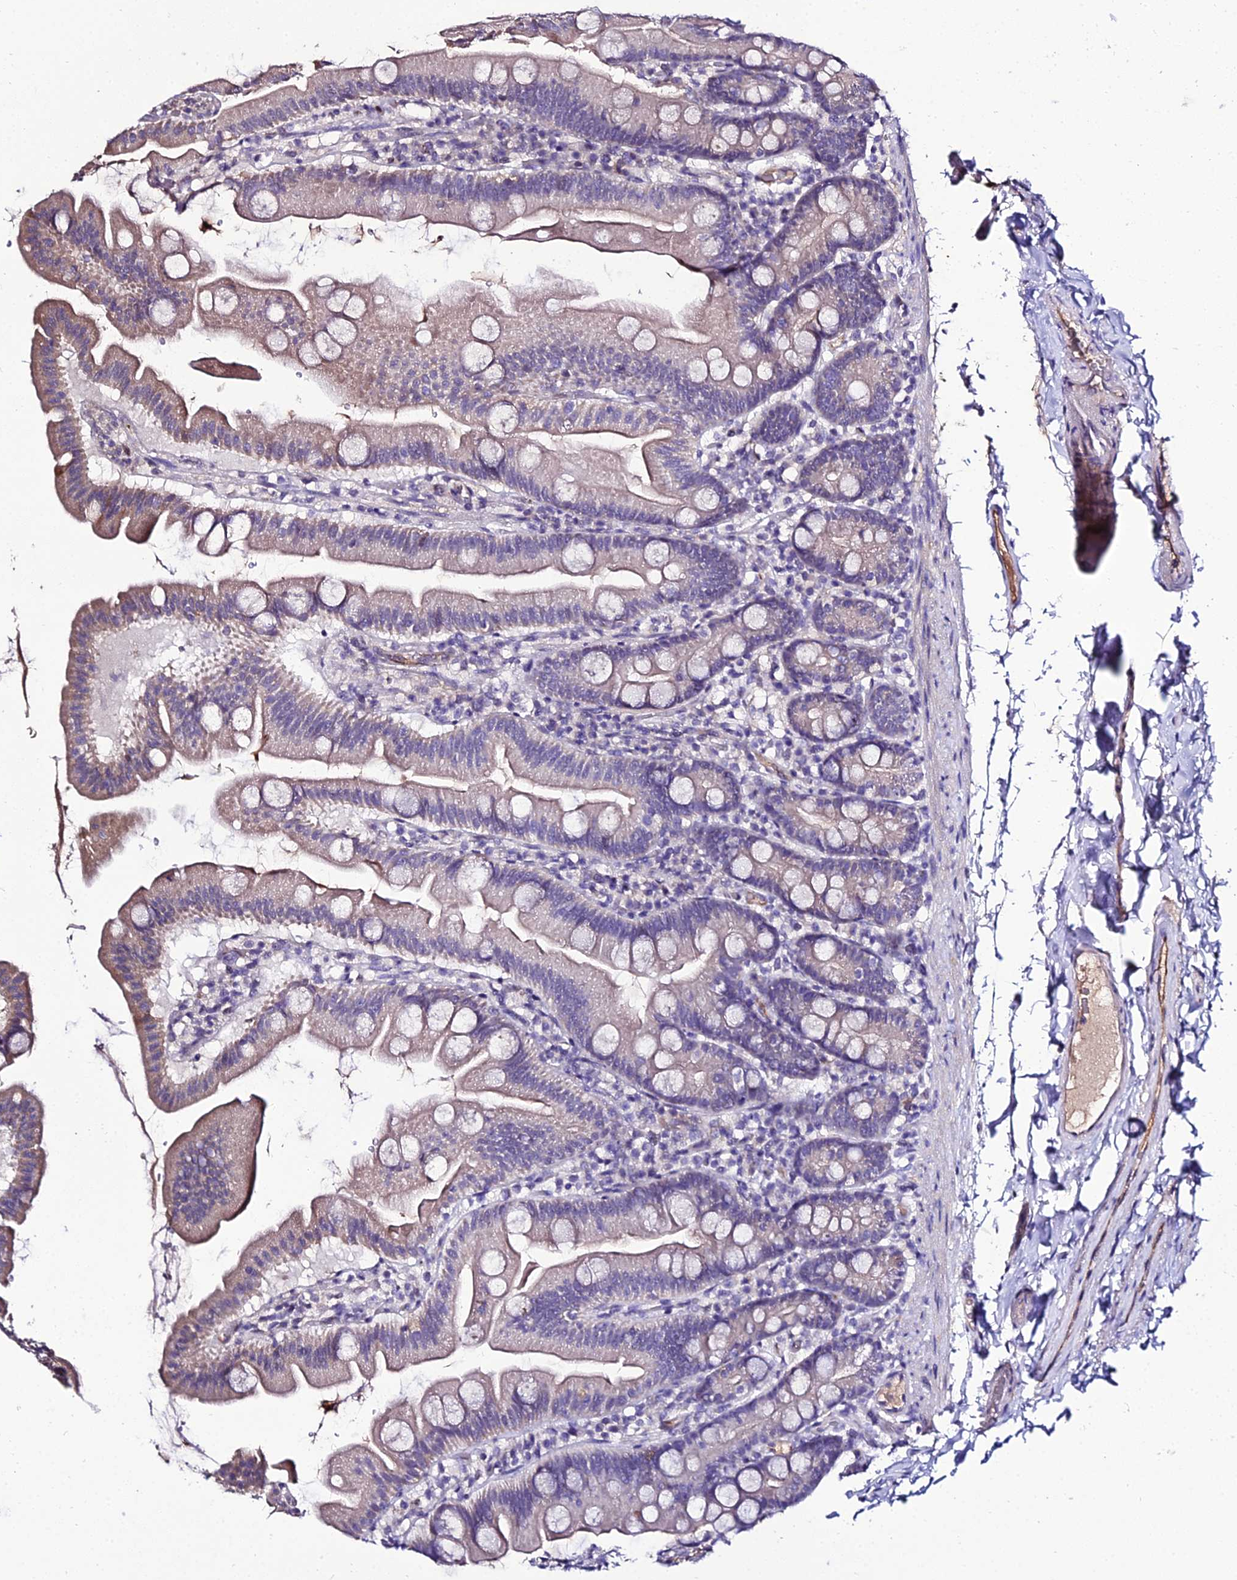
{"staining": {"intensity": "weak", "quantity": "25%-75%", "location": "cytoplasmic/membranous"}, "tissue": "small intestine", "cell_type": "Glandular cells", "image_type": "normal", "snomed": [{"axis": "morphology", "description": "Normal tissue, NOS"}, {"axis": "topography", "description": "Small intestine"}], "caption": "The image demonstrates immunohistochemical staining of normal small intestine. There is weak cytoplasmic/membranous positivity is present in about 25%-75% of glandular cells. (Stains: DAB in brown, nuclei in blue, Microscopy: brightfield microscopy at high magnification).", "gene": "SHQ1", "patient": {"sex": "female", "age": 68}}